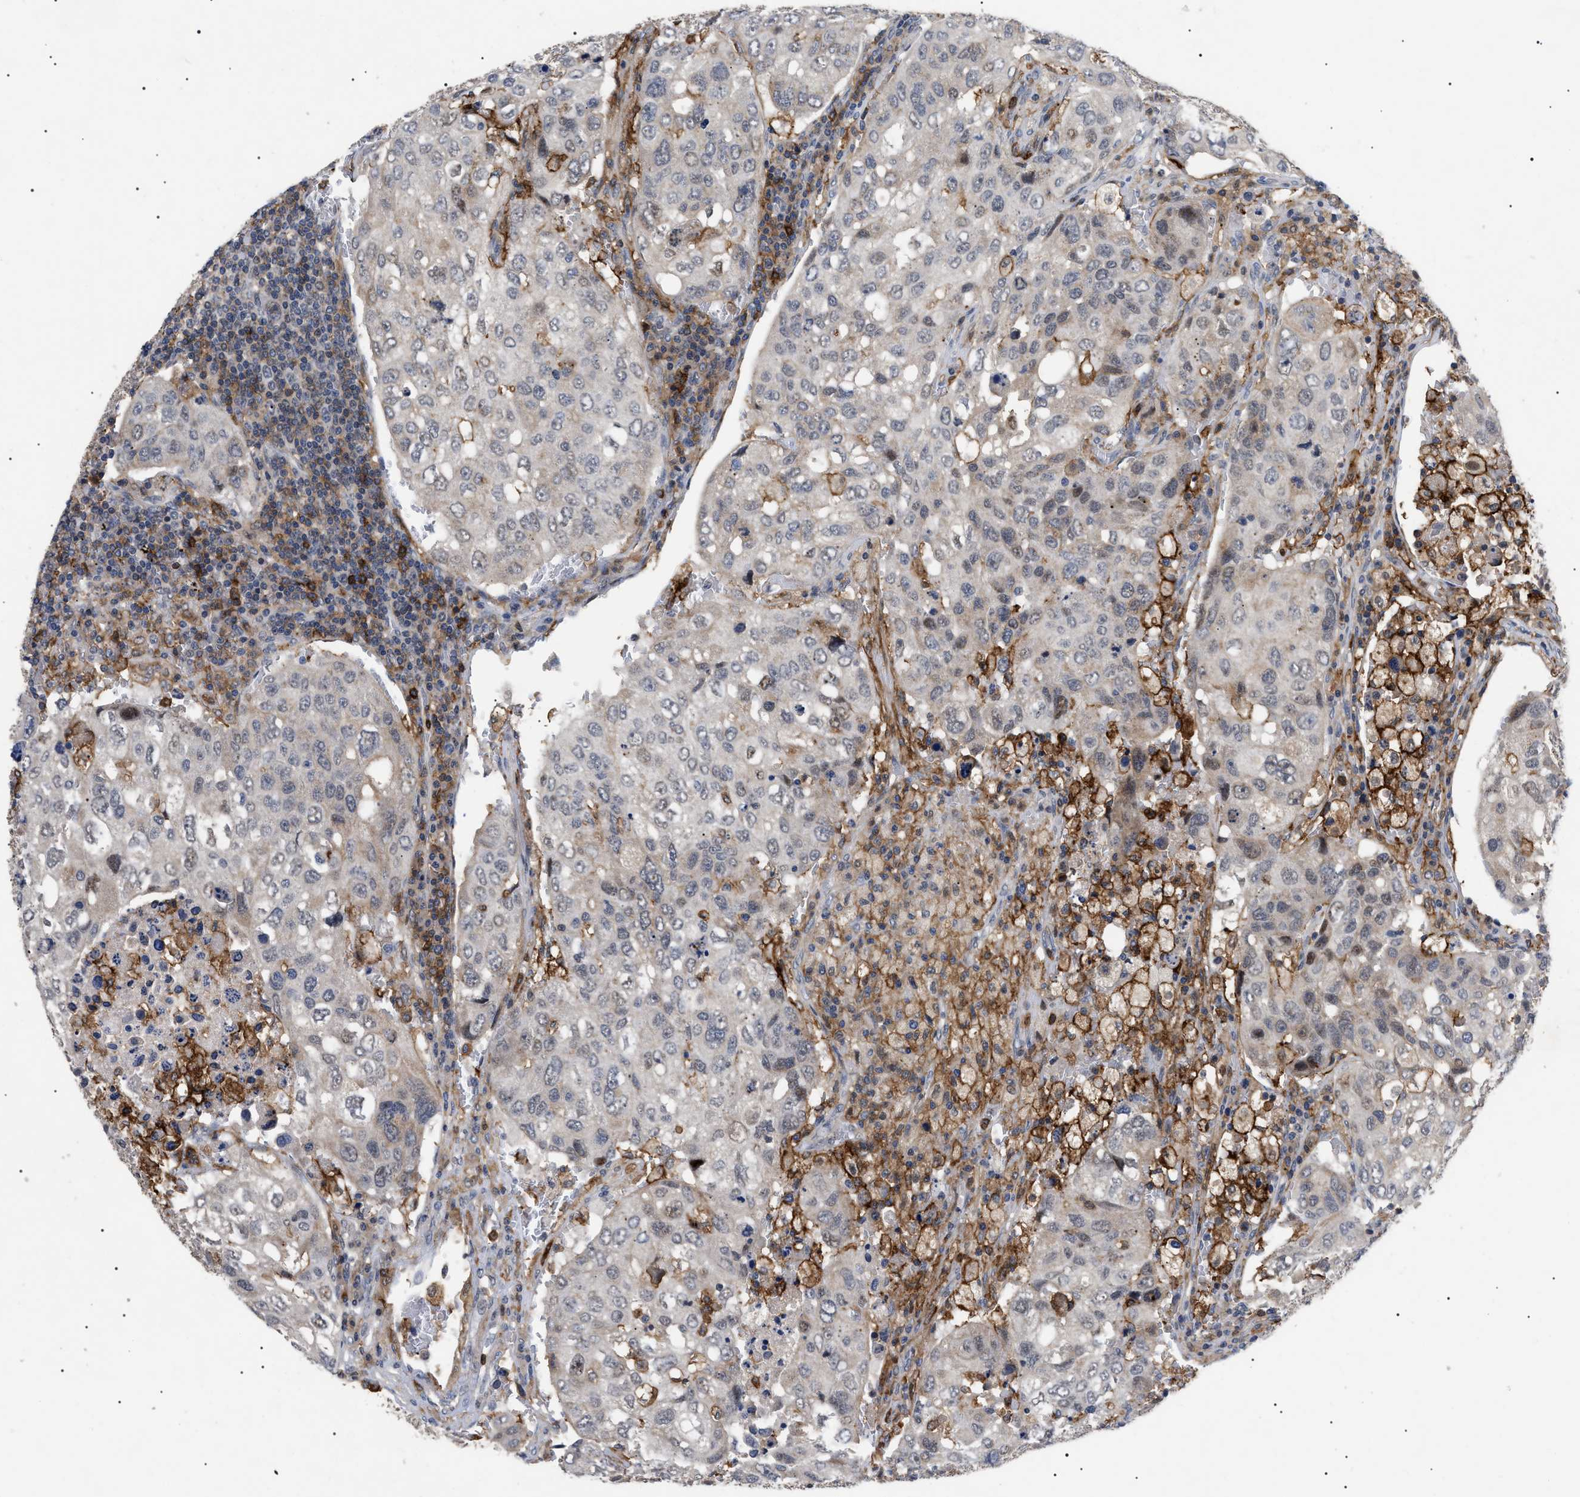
{"staining": {"intensity": "weak", "quantity": "25%-75%", "location": "cytoplasmic/membranous"}, "tissue": "urothelial cancer", "cell_type": "Tumor cells", "image_type": "cancer", "snomed": [{"axis": "morphology", "description": "Urothelial carcinoma, High grade"}, {"axis": "topography", "description": "Lymph node"}, {"axis": "topography", "description": "Urinary bladder"}], "caption": "The micrograph demonstrates staining of urothelial cancer, revealing weak cytoplasmic/membranous protein positivity (brown color) within tumor cells. The staining was performed using DAB to visualize the protein expression in brown, while the nuclei were stained in blue with hematoxylin (Magnification: 20x).", "gene": "CD300A", "patient": {"sex": "male", "age": 51}}